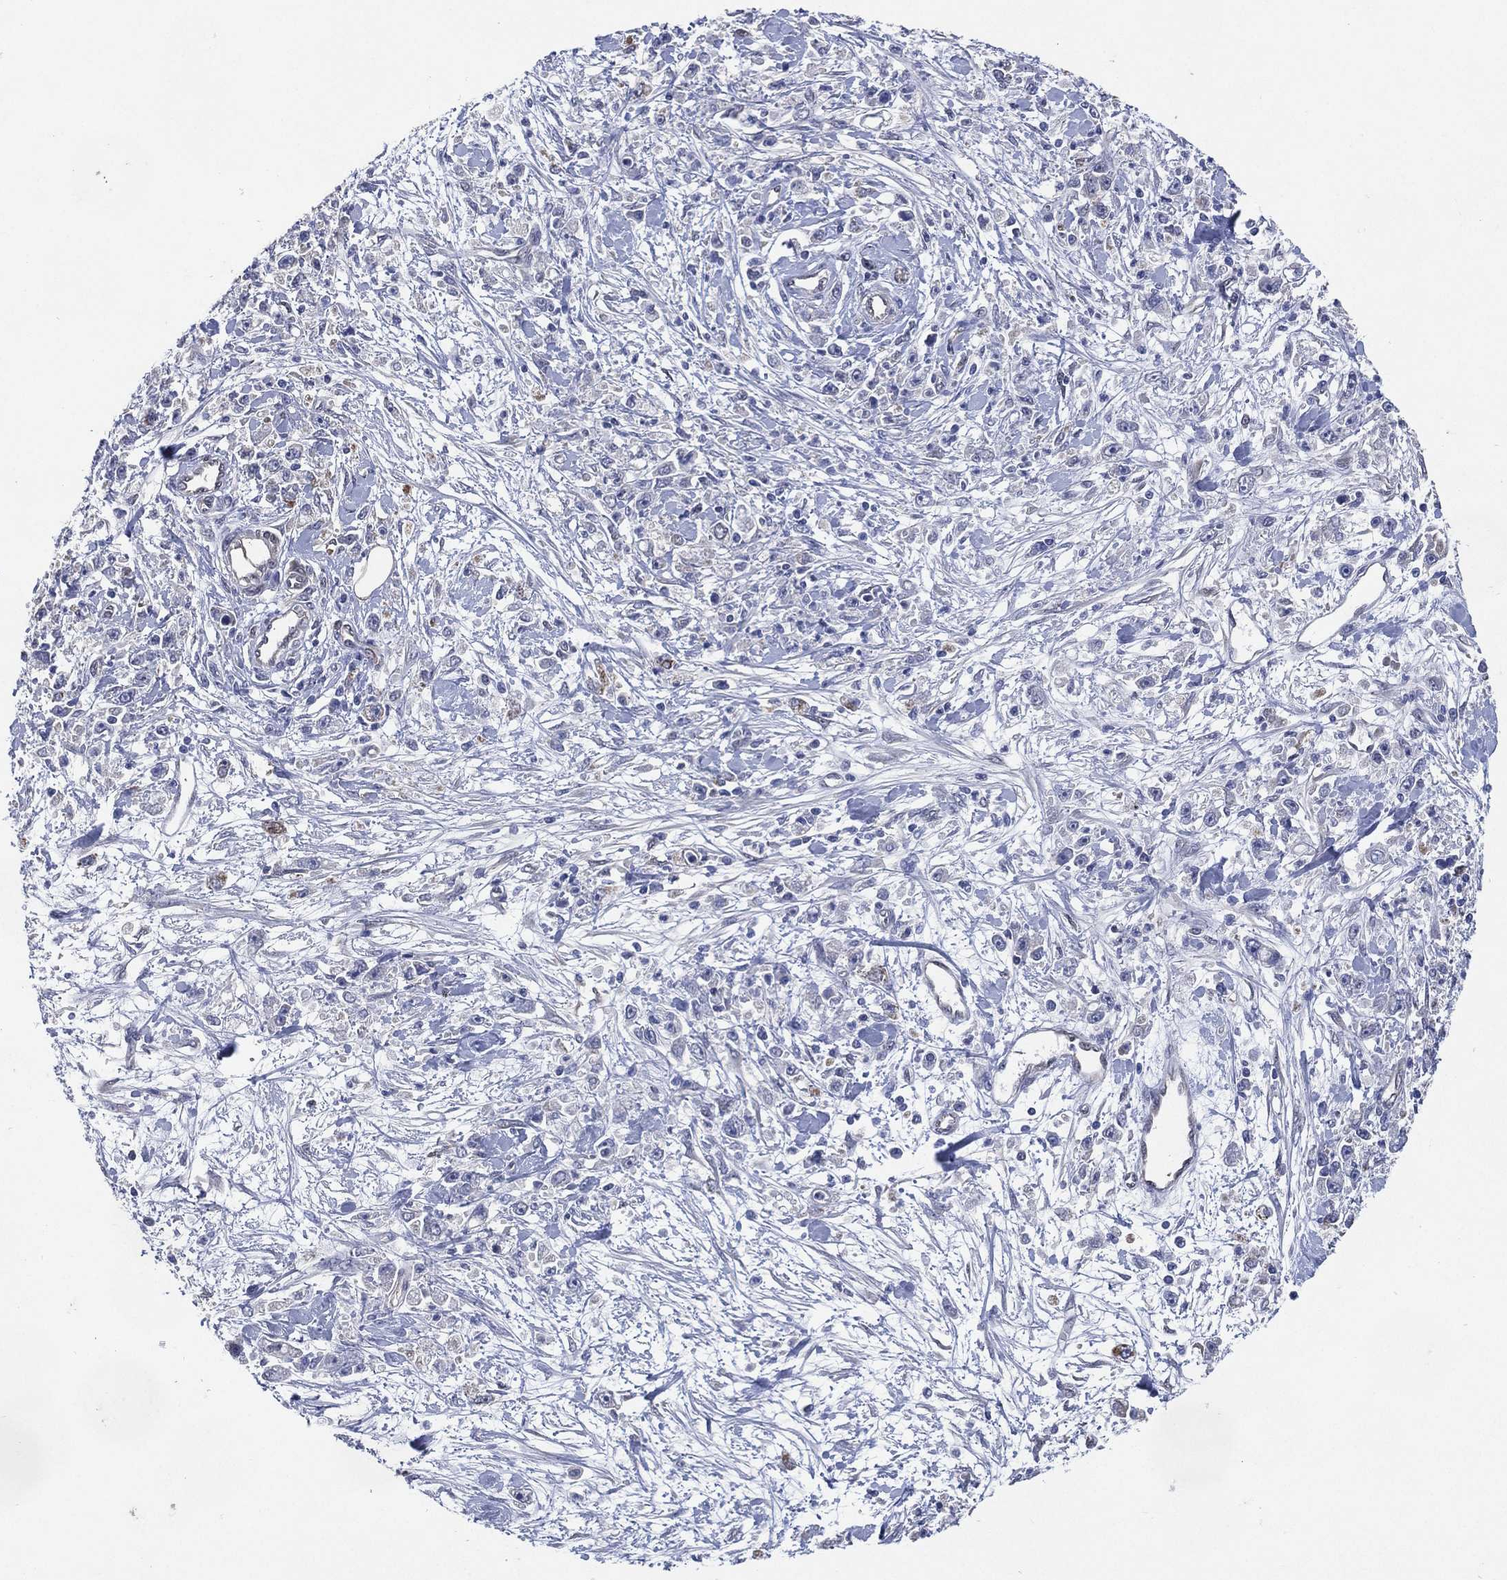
{"staining": {"intensity": "negative", "quantity": "none", "location": "none"}, "tissue": "stomach cancer", "cell_type": "Tumor cells", "image_type": "cancer", "snomed": [{"axis": "morphology", "description": "Adenocarcinoma, NOS"}, {"axis": "topography", "description": "Stomach"}], "caption": "Tumor cells show no significant staining in stomach cancer (adenocarcinoma). The staining is performed using DAB brown chromogen with nuclei counter-stained in using hematoxylin.", "gene": "AK1", "patient": {"sex": "female", "age": 59}}